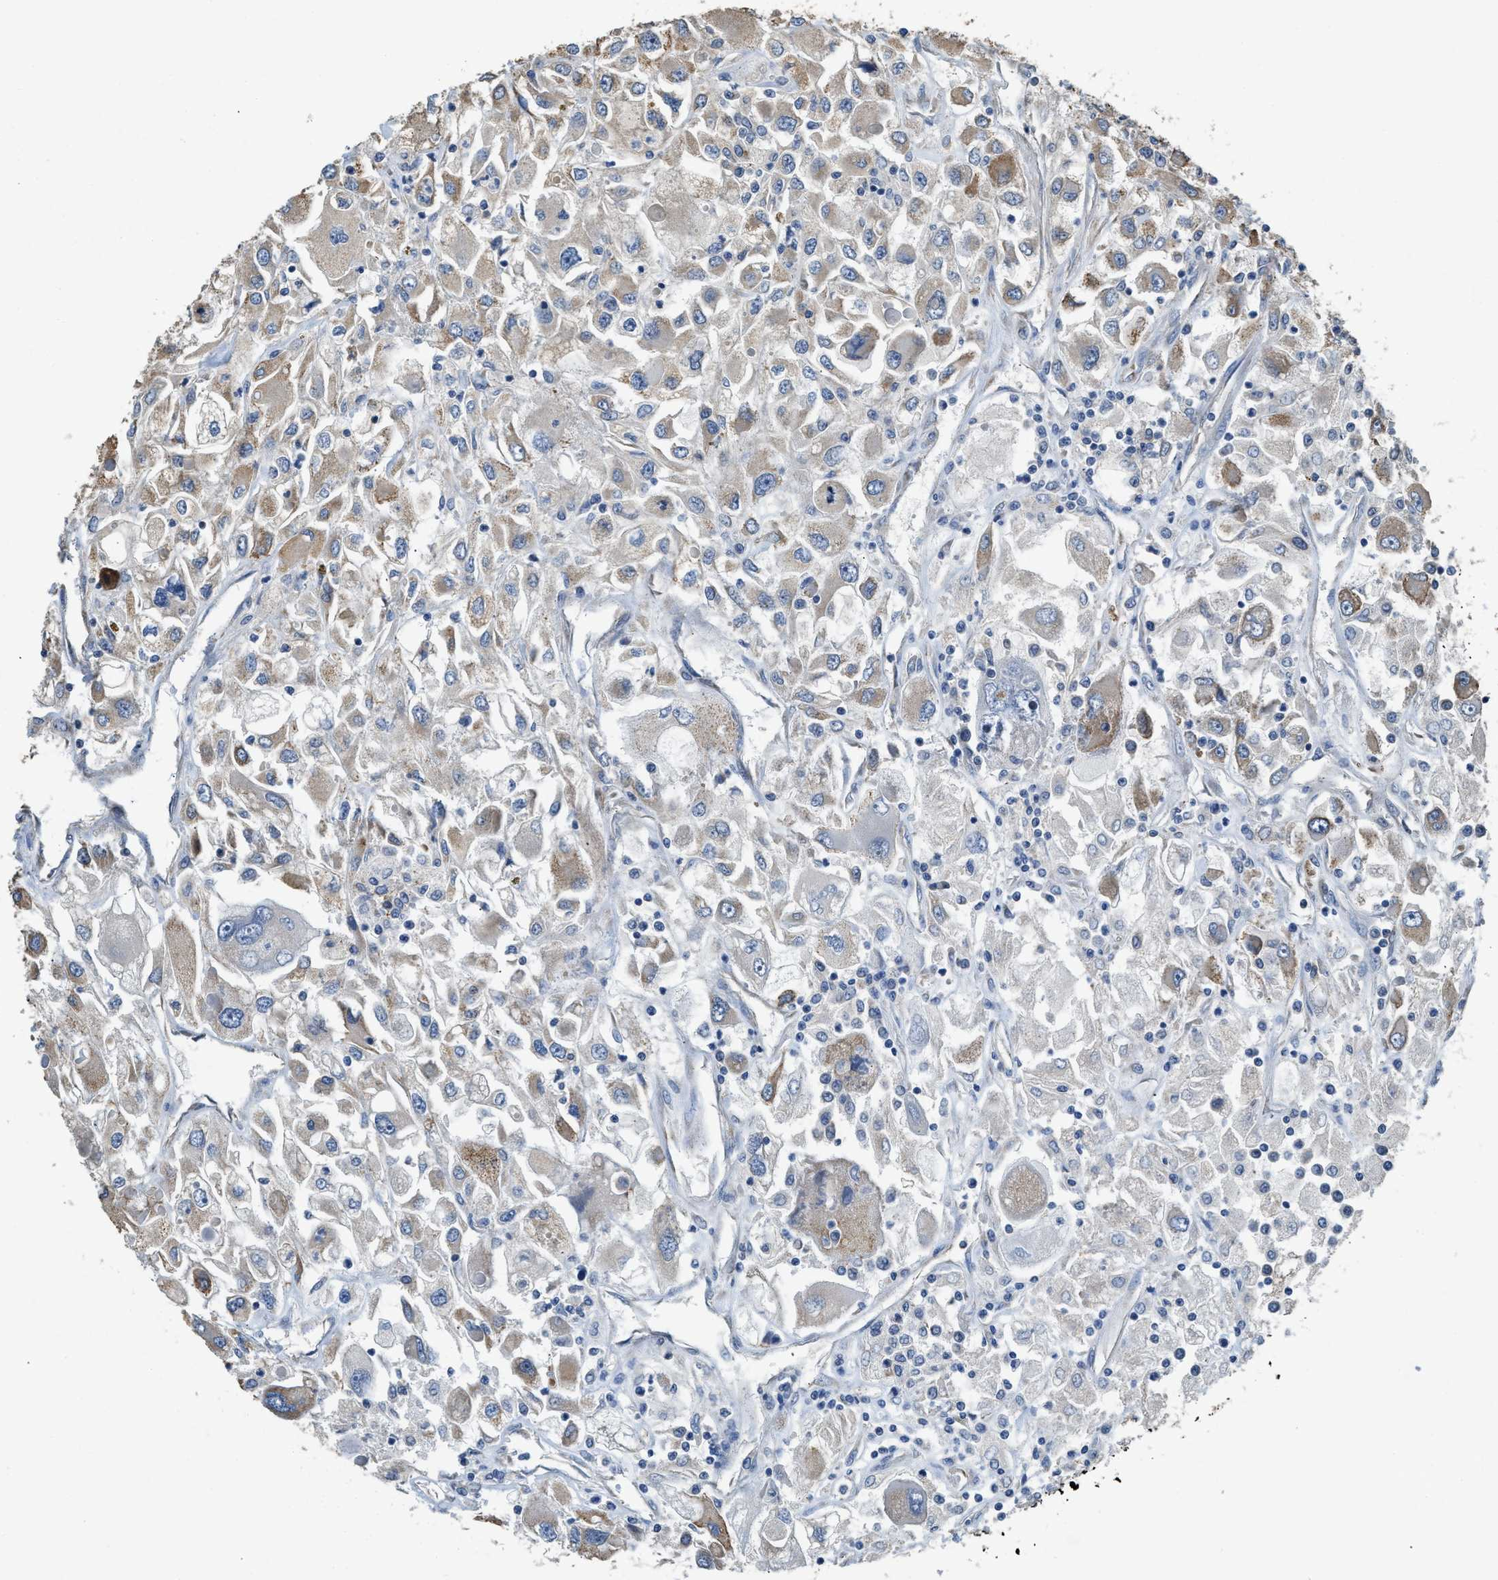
{"staining": {"intensity": "weak", "quantity": ">75%", "location": "cytoplasmic/membranous"}, "tissue": "renal cancer", "cell_type": "Tumor cells", "image_type": "cancer", "snomed": [{"axis": "morphology", "description": "Adenocarcinoma, NOS"}, {"axis": "topography", "description": "Kidney"}], "caption": "Protein positivity by immunohistochemistry (IHC) exhibits weak cytoplasmic/membranous expression in about >75% of tumor cells in renal cancer.", "gene": "TMEM150A", "patient": {"sex": "female", "age": 52}}